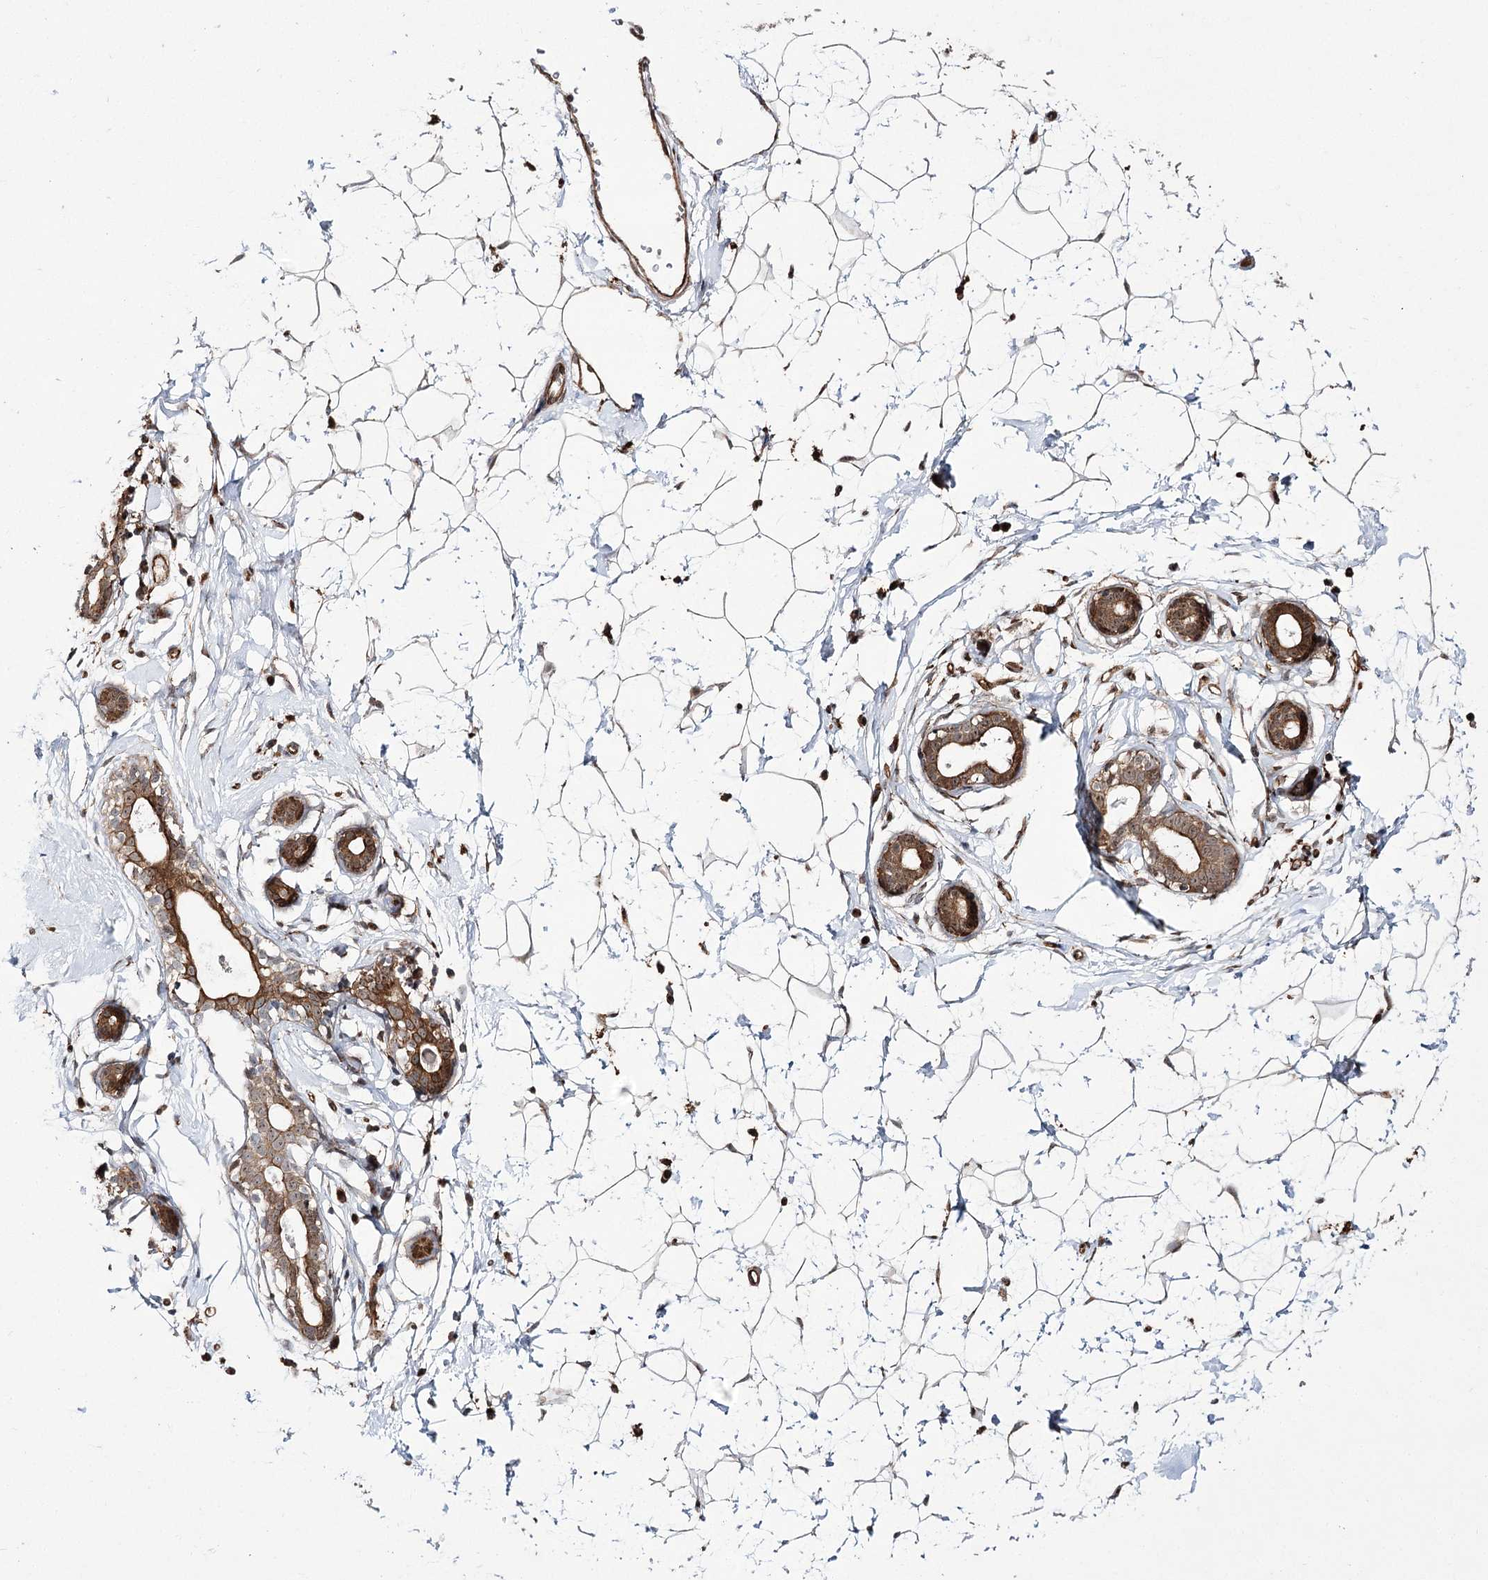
{"staining": {"intensity": "moderate", "quantity": ">75%", "location": "cytoplasmic/membranous"}, "tissue": "breast", "cell_type": "Adipocytes", "image_type": "normal", "snomed": [{"axis": "morphology", "description": "Normal tissue, NOS"}, {"axis": "morphology", "description": "Adenoma, NOS"}, {"axis": "topography", "description": "Breast"}], "caption": "Immunohistochemistry (IHC) (DAB) staining of unremarkable human breast displays moderate cytoplasmic/membranous protein expression in approximately >75% of adipocytes.", "gene": "FANCL", "patient": {"sex": "female", "age": 23}}